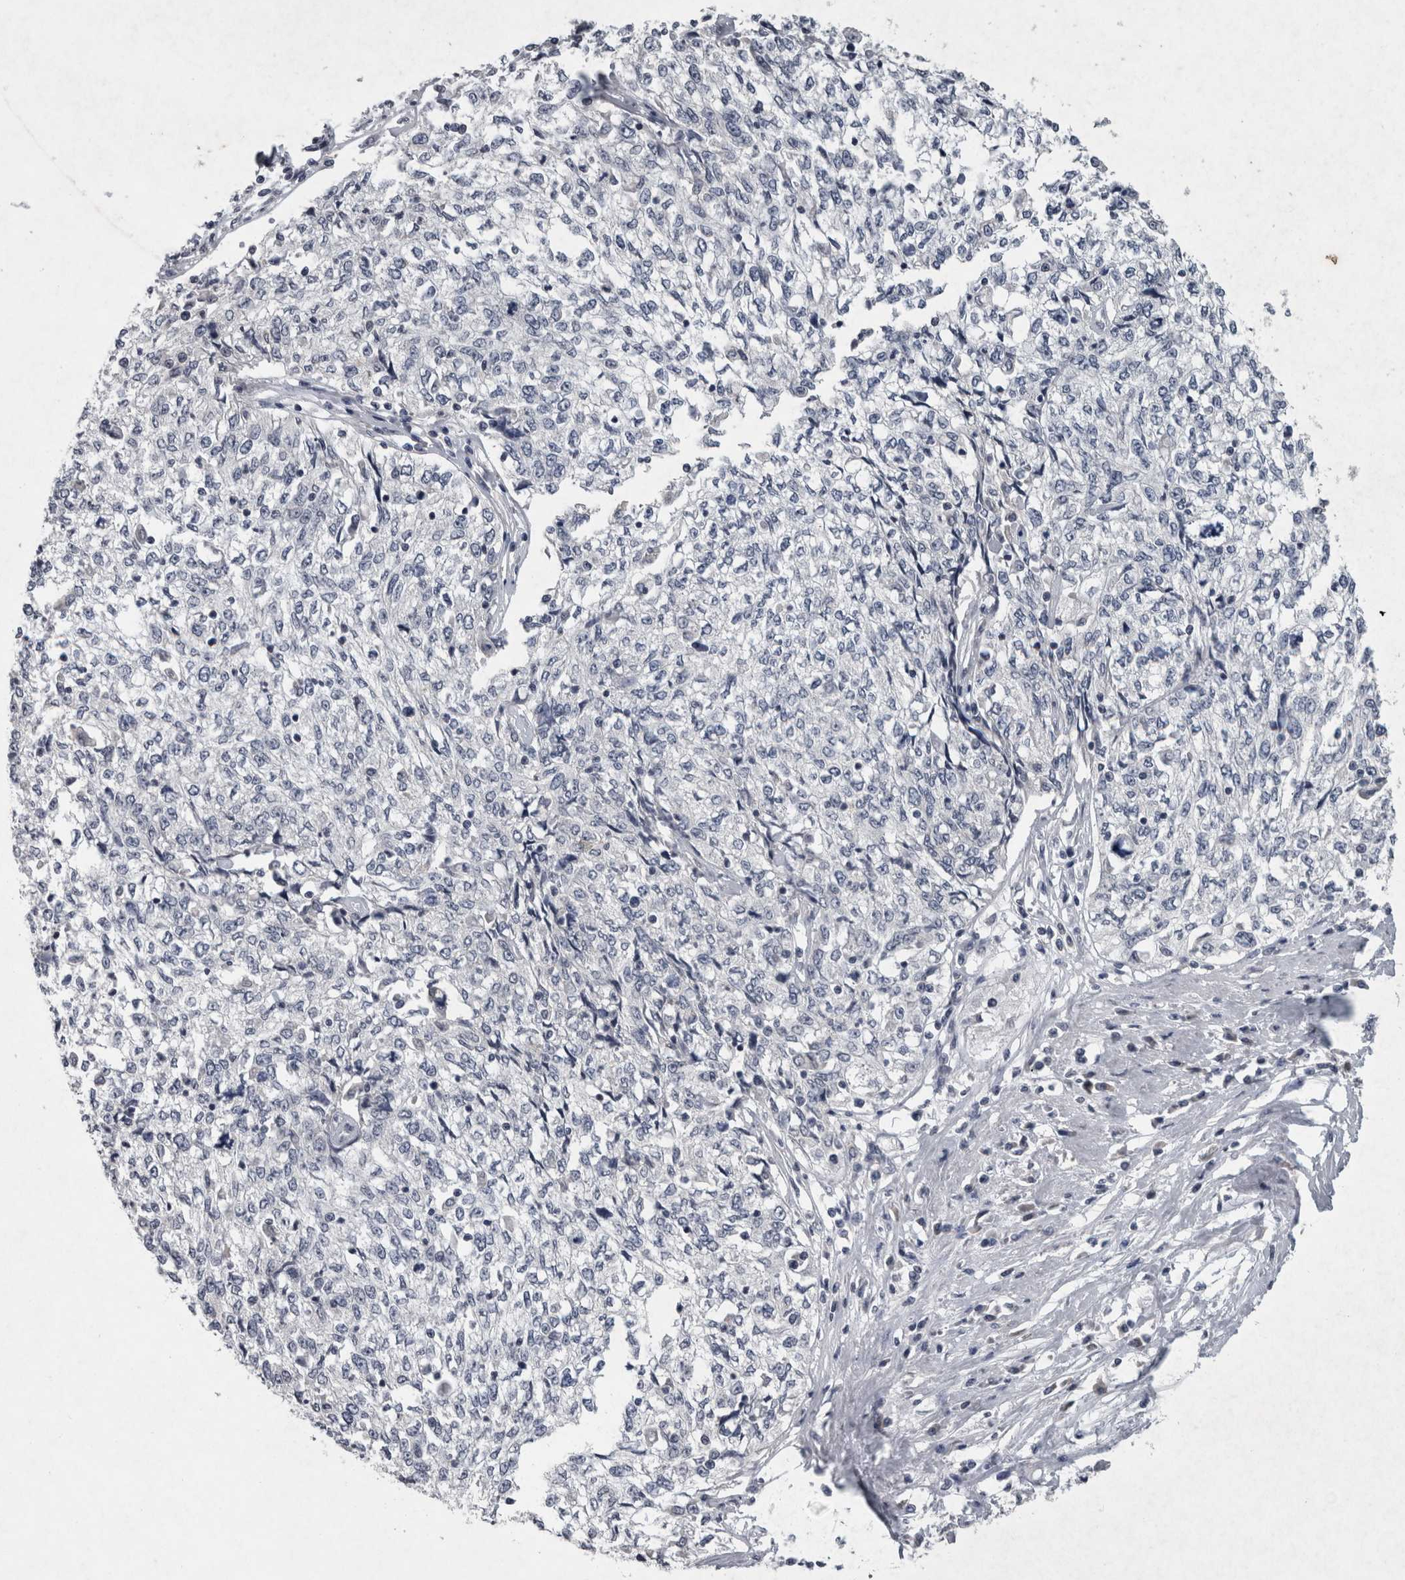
{"staining": {"intensity": "negative", "quantity": "none", "location": "none"}, "tissue": "cervical cancer", "cell_type": "Tumor cells", "image_type": "cancer", "snomed": [{"axis": "morphology", "description": "Squamous cell carcinoma, NOS"}, {"axis": "topography", "description": "Cervix"}], "caption": "Human cervical squamous cell carcinoma stained for a protein using immunohistochemistry (IHC) displays no expression in tumor cells.", "gene": "WNT7A", "patient": {"sex": "female", "age": 57}}